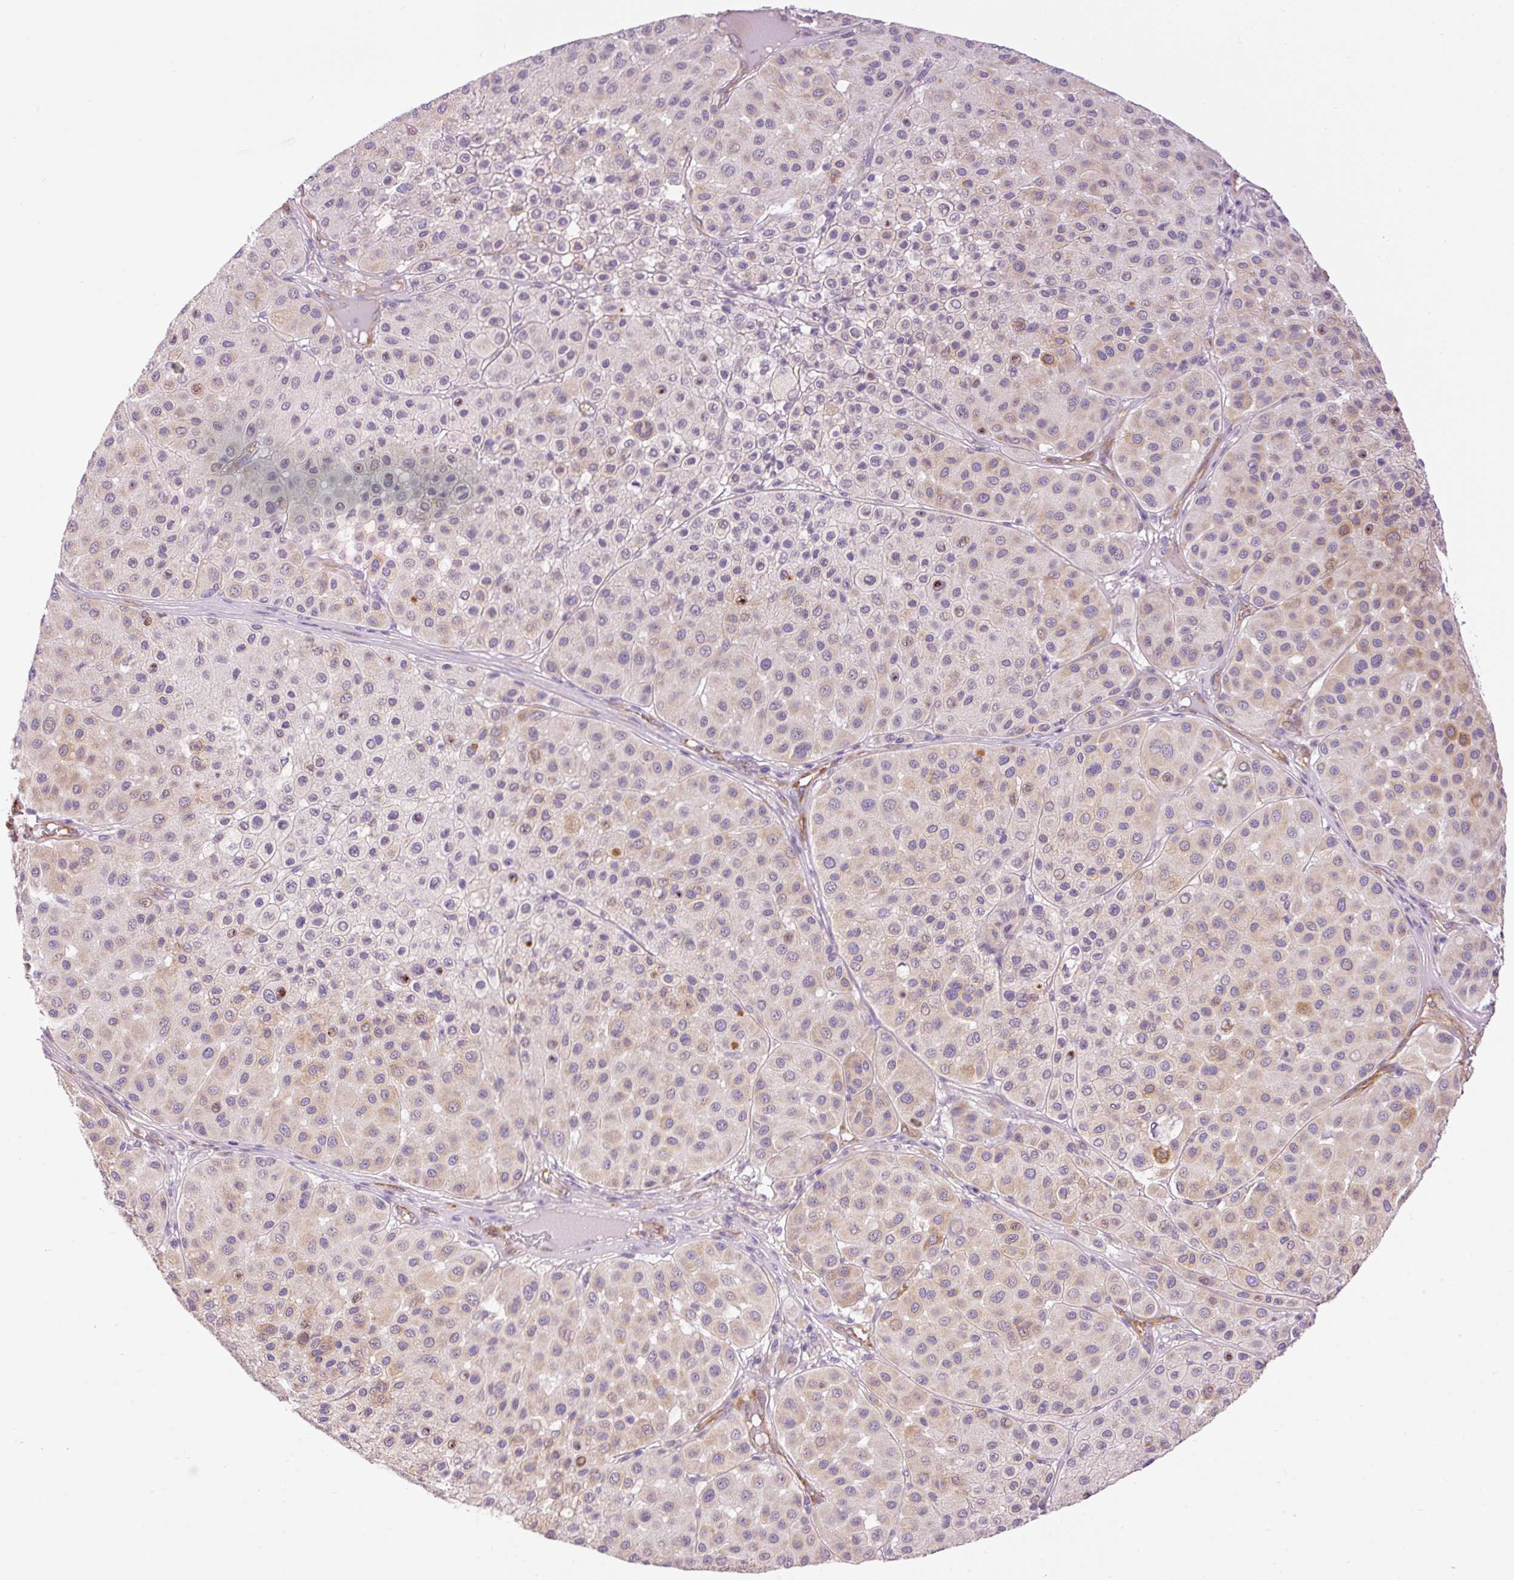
{"staining": {"intensity": "weak", "quantity": "25%-75%", "location": "cytoplasmic/membranous"}, "tissue": "melanoma", "cell_type": "Tumor cells", "image_type": "cancer", "snomed": [{"axis": "morphology", "description": "Malignant melanoma, Metastatic site"}, {"axis": "topography", "description": "Smooth muscle"}], "caption": "Immunohistochemical staining of melanoma shows weak cytoplasmic/membranous protein staining in about 25%-75% of tumor cells.", "gene": "PNPLA5", "patient": {"sex": "male", "age": 41}}